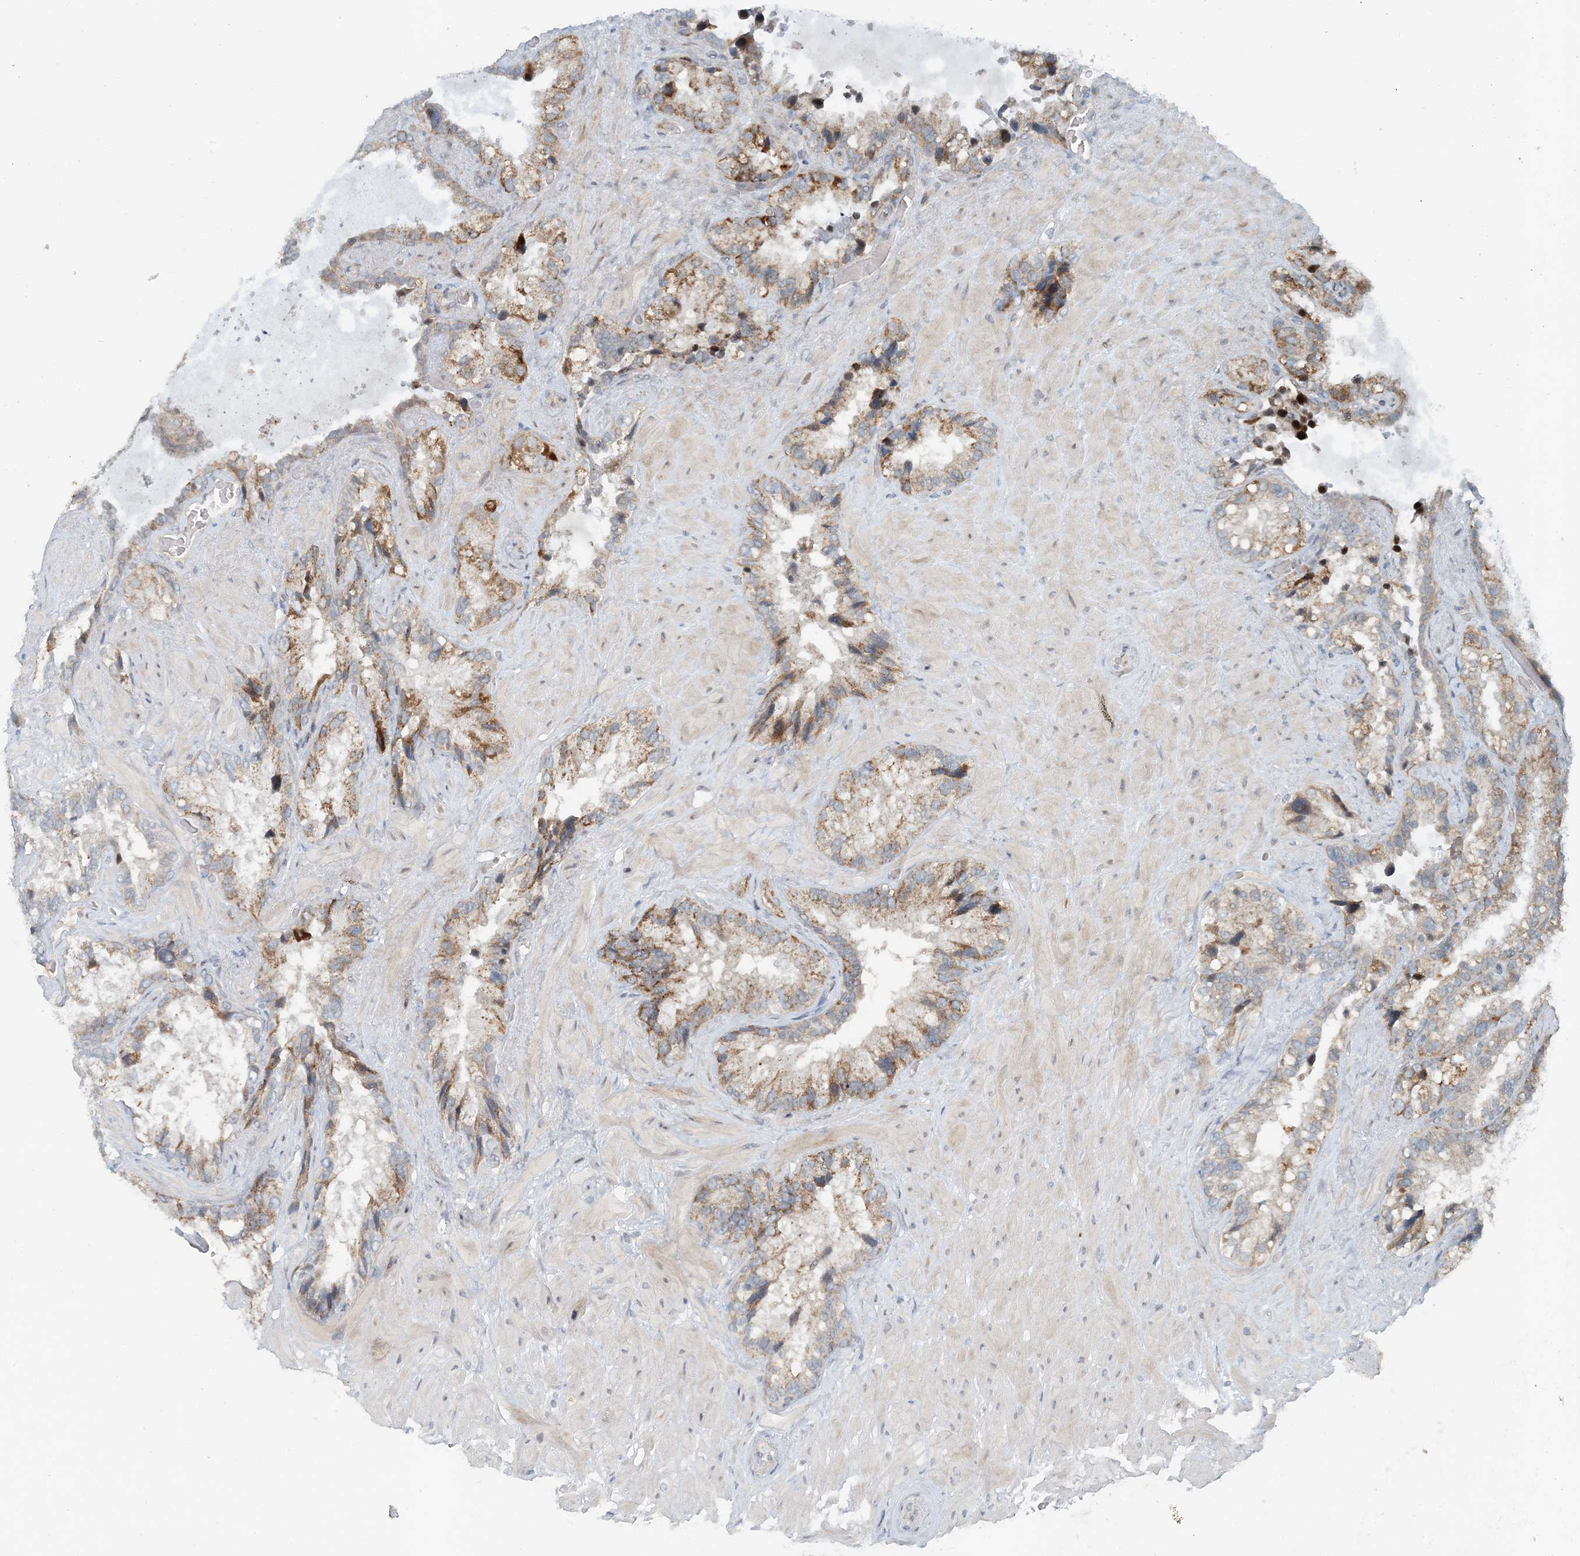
{"staining": {"intensity": "moderate", "quantity": ">75%", "location": "cytoplasmic/membranous"}, "tissue": "seminal vesicle", "cell_type": "Glandular cells", "image_type": "normal", "snomed": [{"axis": "morphology", "description": "Normal tissue, NOS"}, {"axis": "topography", "description": "Prostate"}, {"axis": "topography", "description": "Seminal veicle"}], "caption": "Brown immunohistochemical staining in benign human seminal vesicle reveals moderate cytoplasmic/membranous expression in approximately >75% of glandular cells. (DAB IHC, brown staining for protein, blue staining for nuclei).", "gene": "MITD1", "patient": {"sex": "male", "age": 68}}